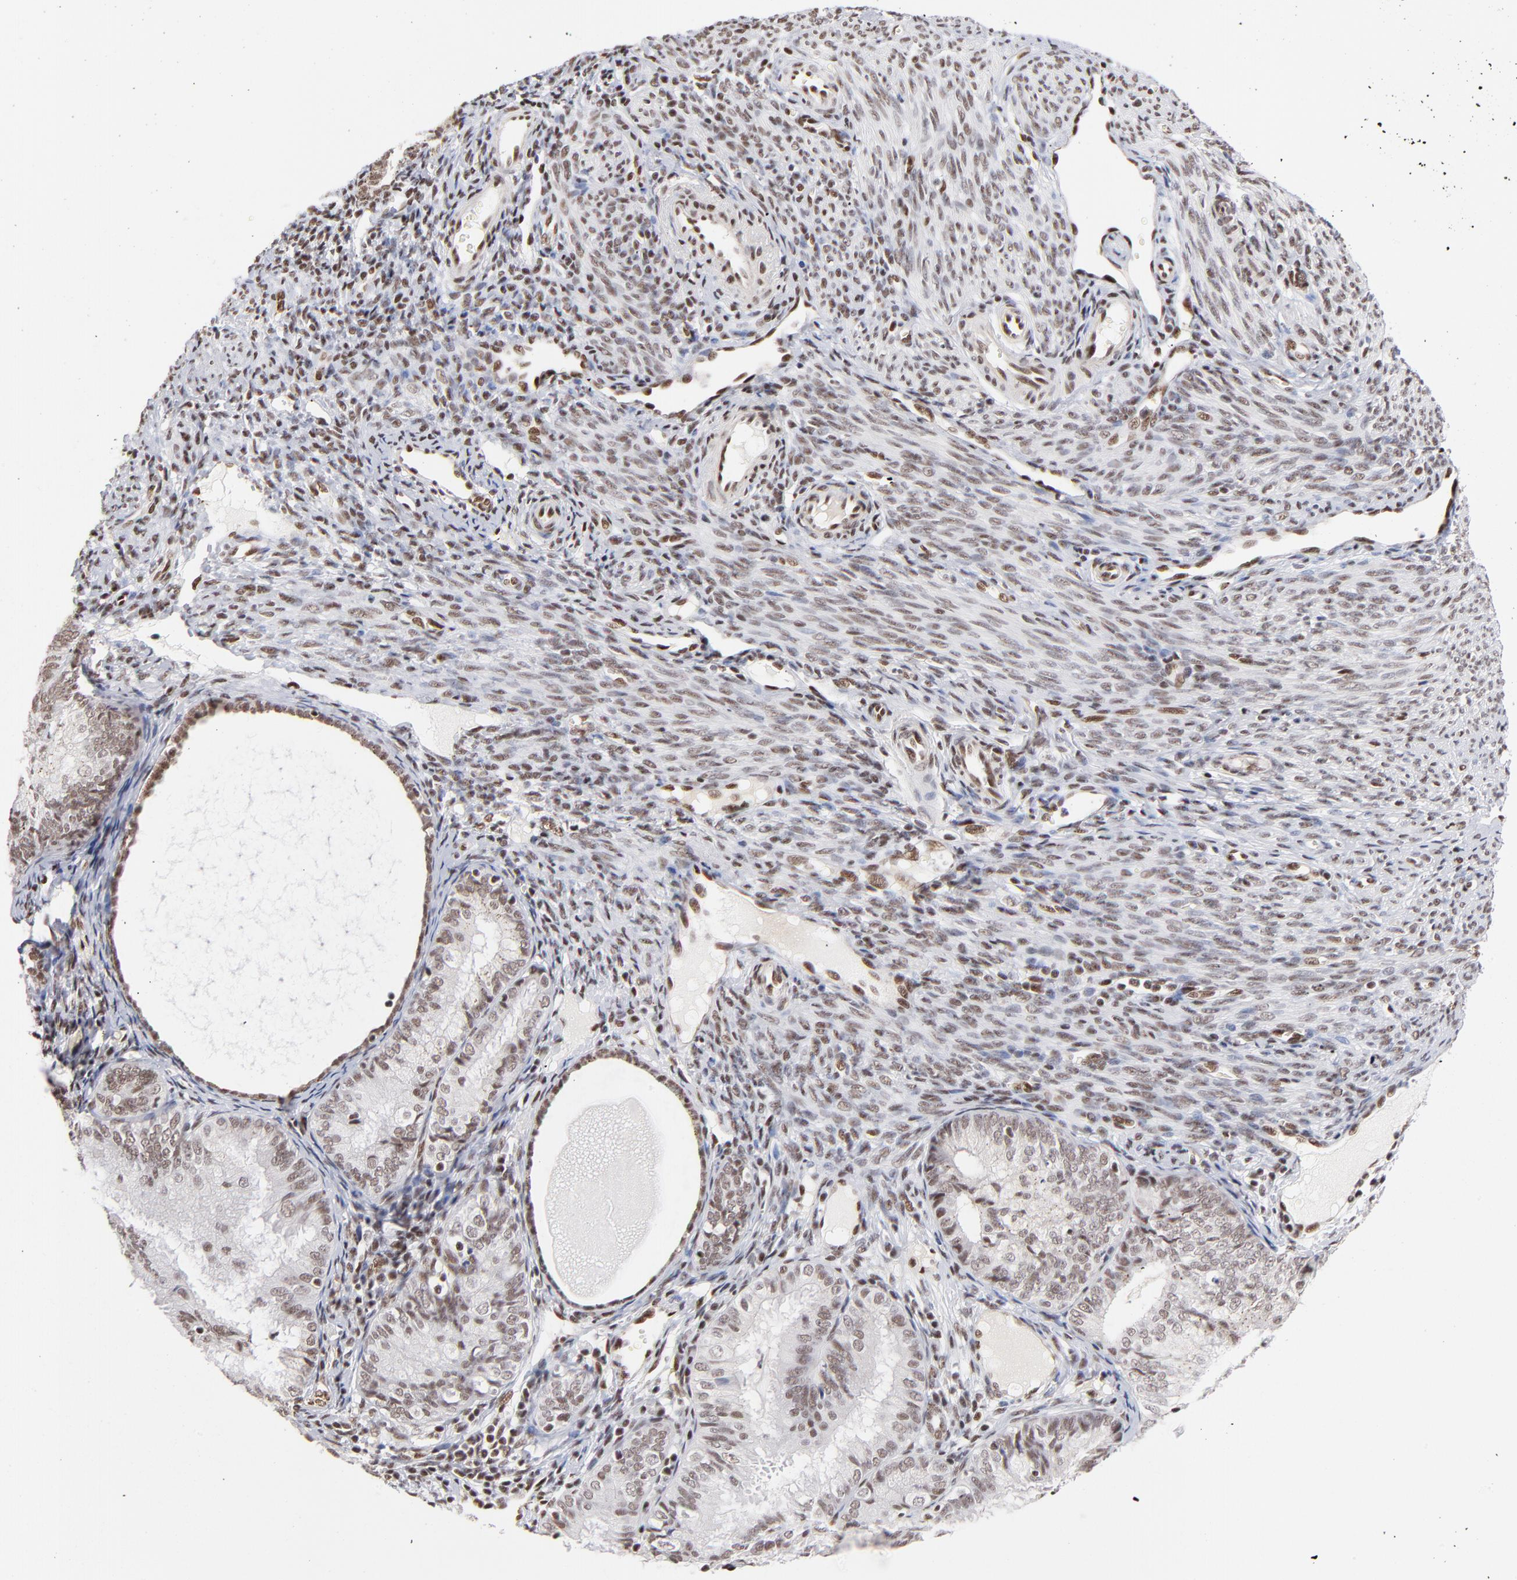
{"staining": {"intensity": "weak", "quantity": ">75%", "location": "nuclear"}, "tissue": "endometrial cancer", "cell_type": "Tumor cells", "image_type": "cancer", "snomed": [{"axis": "morphology", "description": "Adenocarcinoma, NOS"}, {"axis": "topography", "description": "Endometrium"}], "caption": "Tumor cells demonstrate weak nuclear staining in about >75% of cells in endometrial cancer (adenocarcinoma). The staining is performed using DAB brown chromogen to label protein expression. The nuclei are counter-stained blue using hematoxylin.", "gene": "GABPA", "patient": {"sex": "female", "age": 66}}